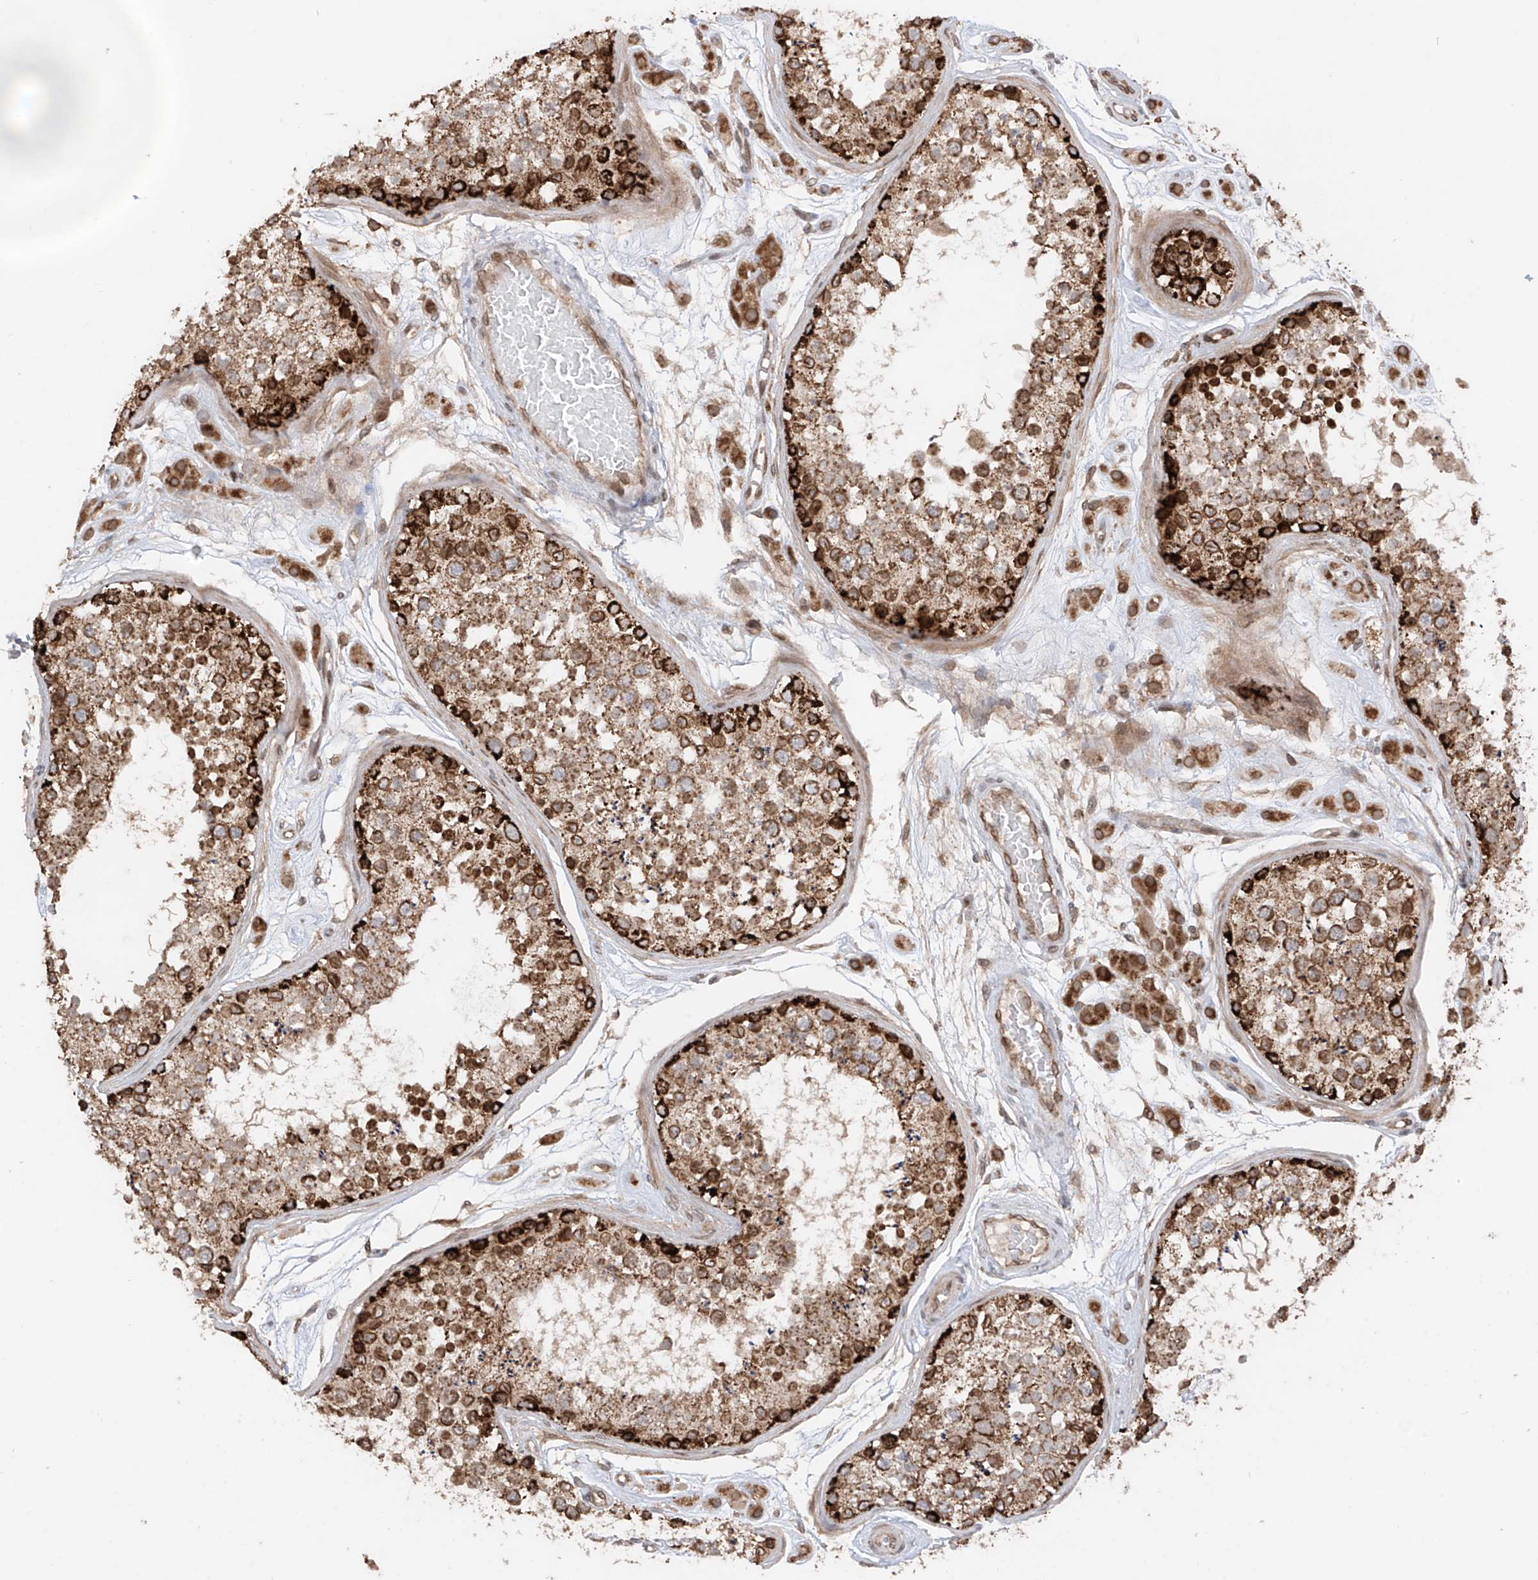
{"staining": {"intensity": "strong", "quantity": "25%-75%", "location": "cytoplasmic/membranous"}, "tissue": "testis", "cell_type": "Cells in seminiferous ducts", "image_type": "normal", "snomed": [{"axis": "morphology", "description": "Normal tissue, NOS"}, {"axis": "topography", "description": "Testis"}], "caption": "Immunohistochemistry (IHC) histopathology image of unremarkable testis: human testis stained using immunohistochemistry reveals high levels of strong protein expression localized specifically in the cytoplasmic/membranous of cells in seminiferous ducts, appearing as a cytoplasmic/membranous brown color.", "gene": "AHCTF1", "patient": {"sex": "male", "age": 25}}